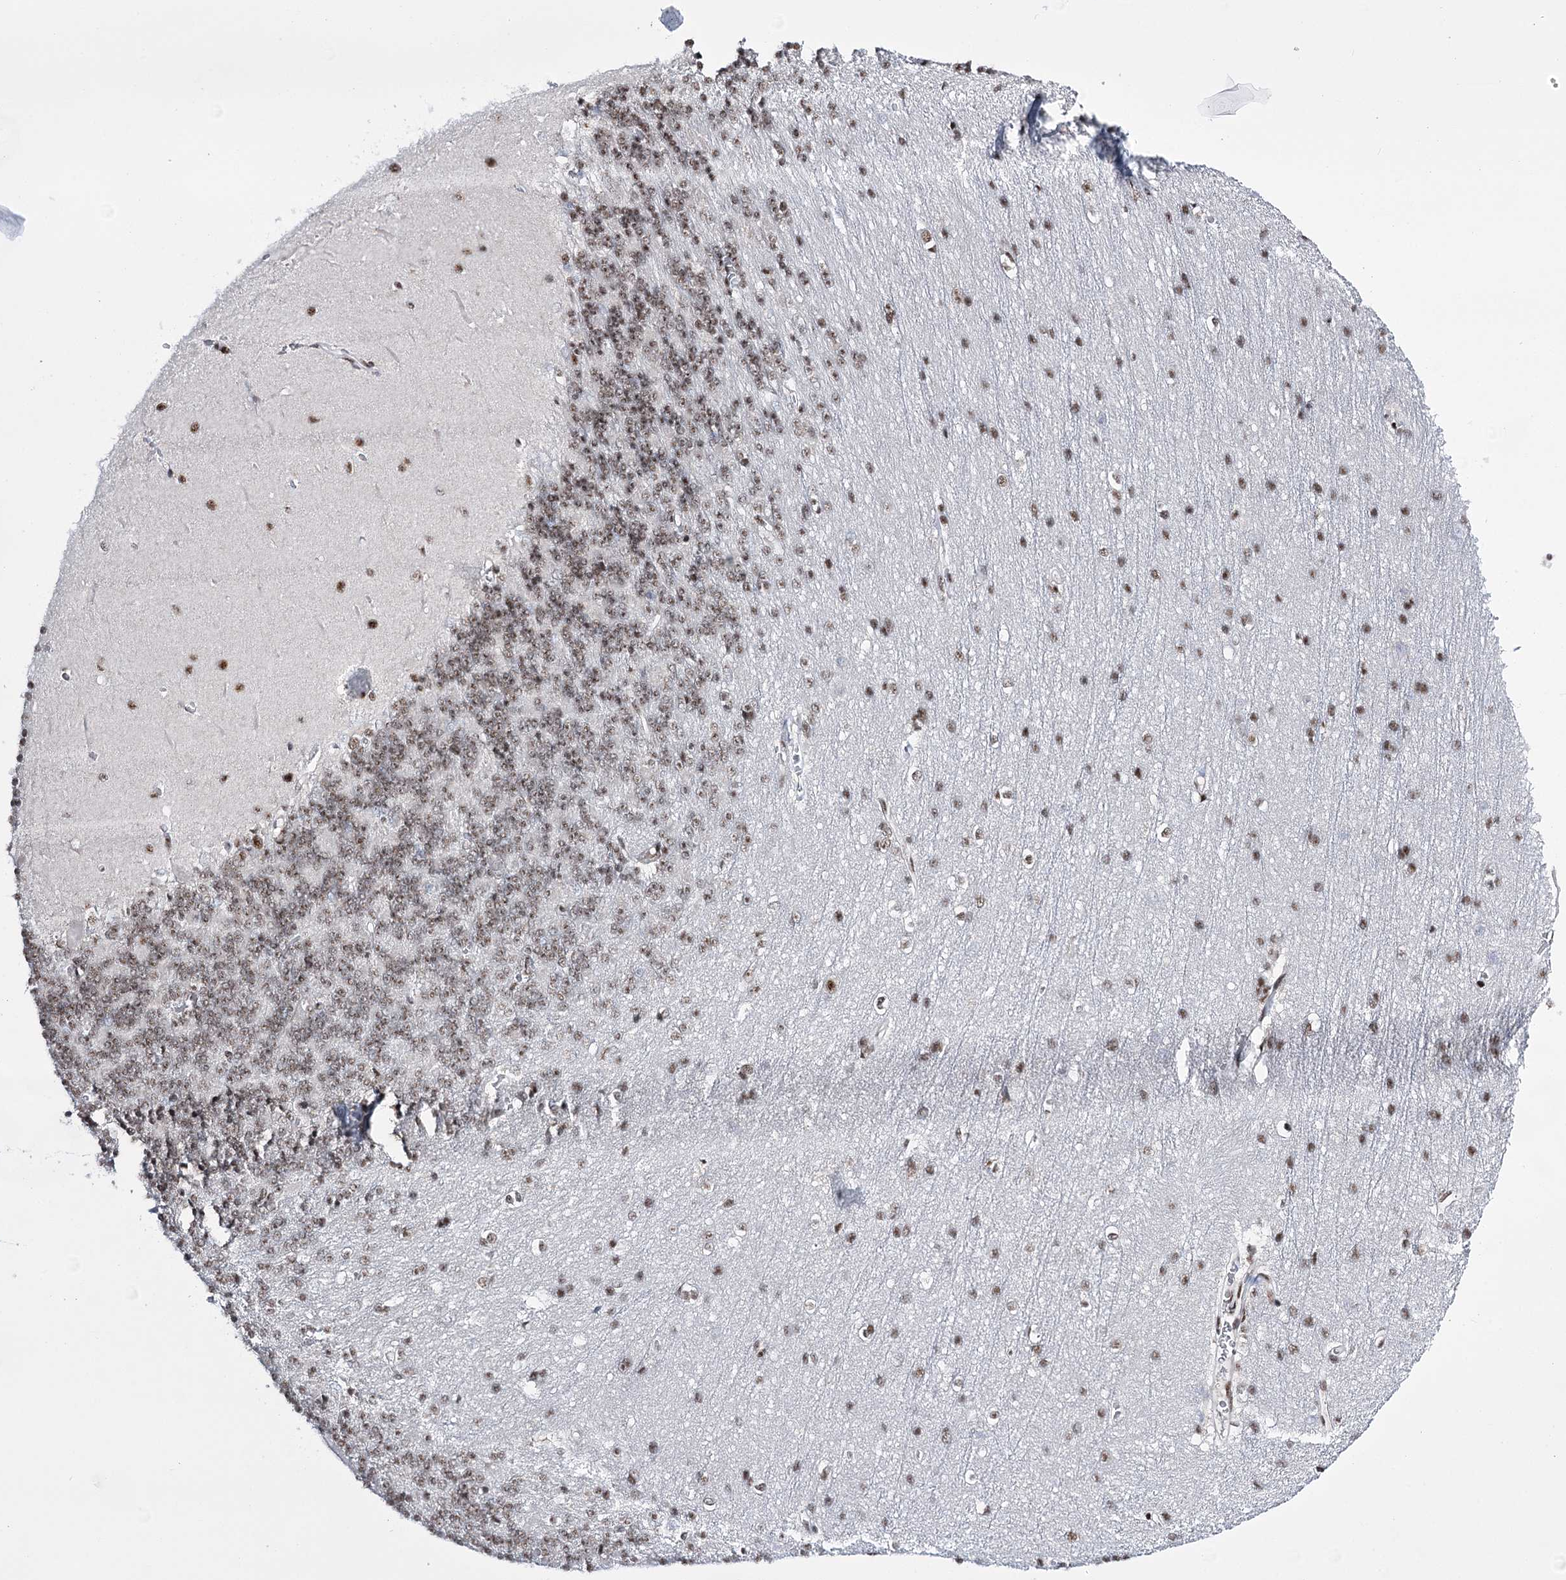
{"staining": {"intensity": "weak", "quantity": "25%-75%", "location": "nuclear"}, "tissue": "cerebellum", "cell_type": "Cells in granular layer", "image_type": "normal", "snomed": [{"axis": "morphology", "description": "Normal tissue, NOS"}, {"axis": "topography", "description": "Cerebellum"}], "caption": "Unremarkable cerebellum was stained to show a protein in brown. There is low levels of weak nuclear positivity in about 25%-75% of cells in granular layer.", "gene": "PRPF40A", "patient": {"sex": "male", "age": 37}}